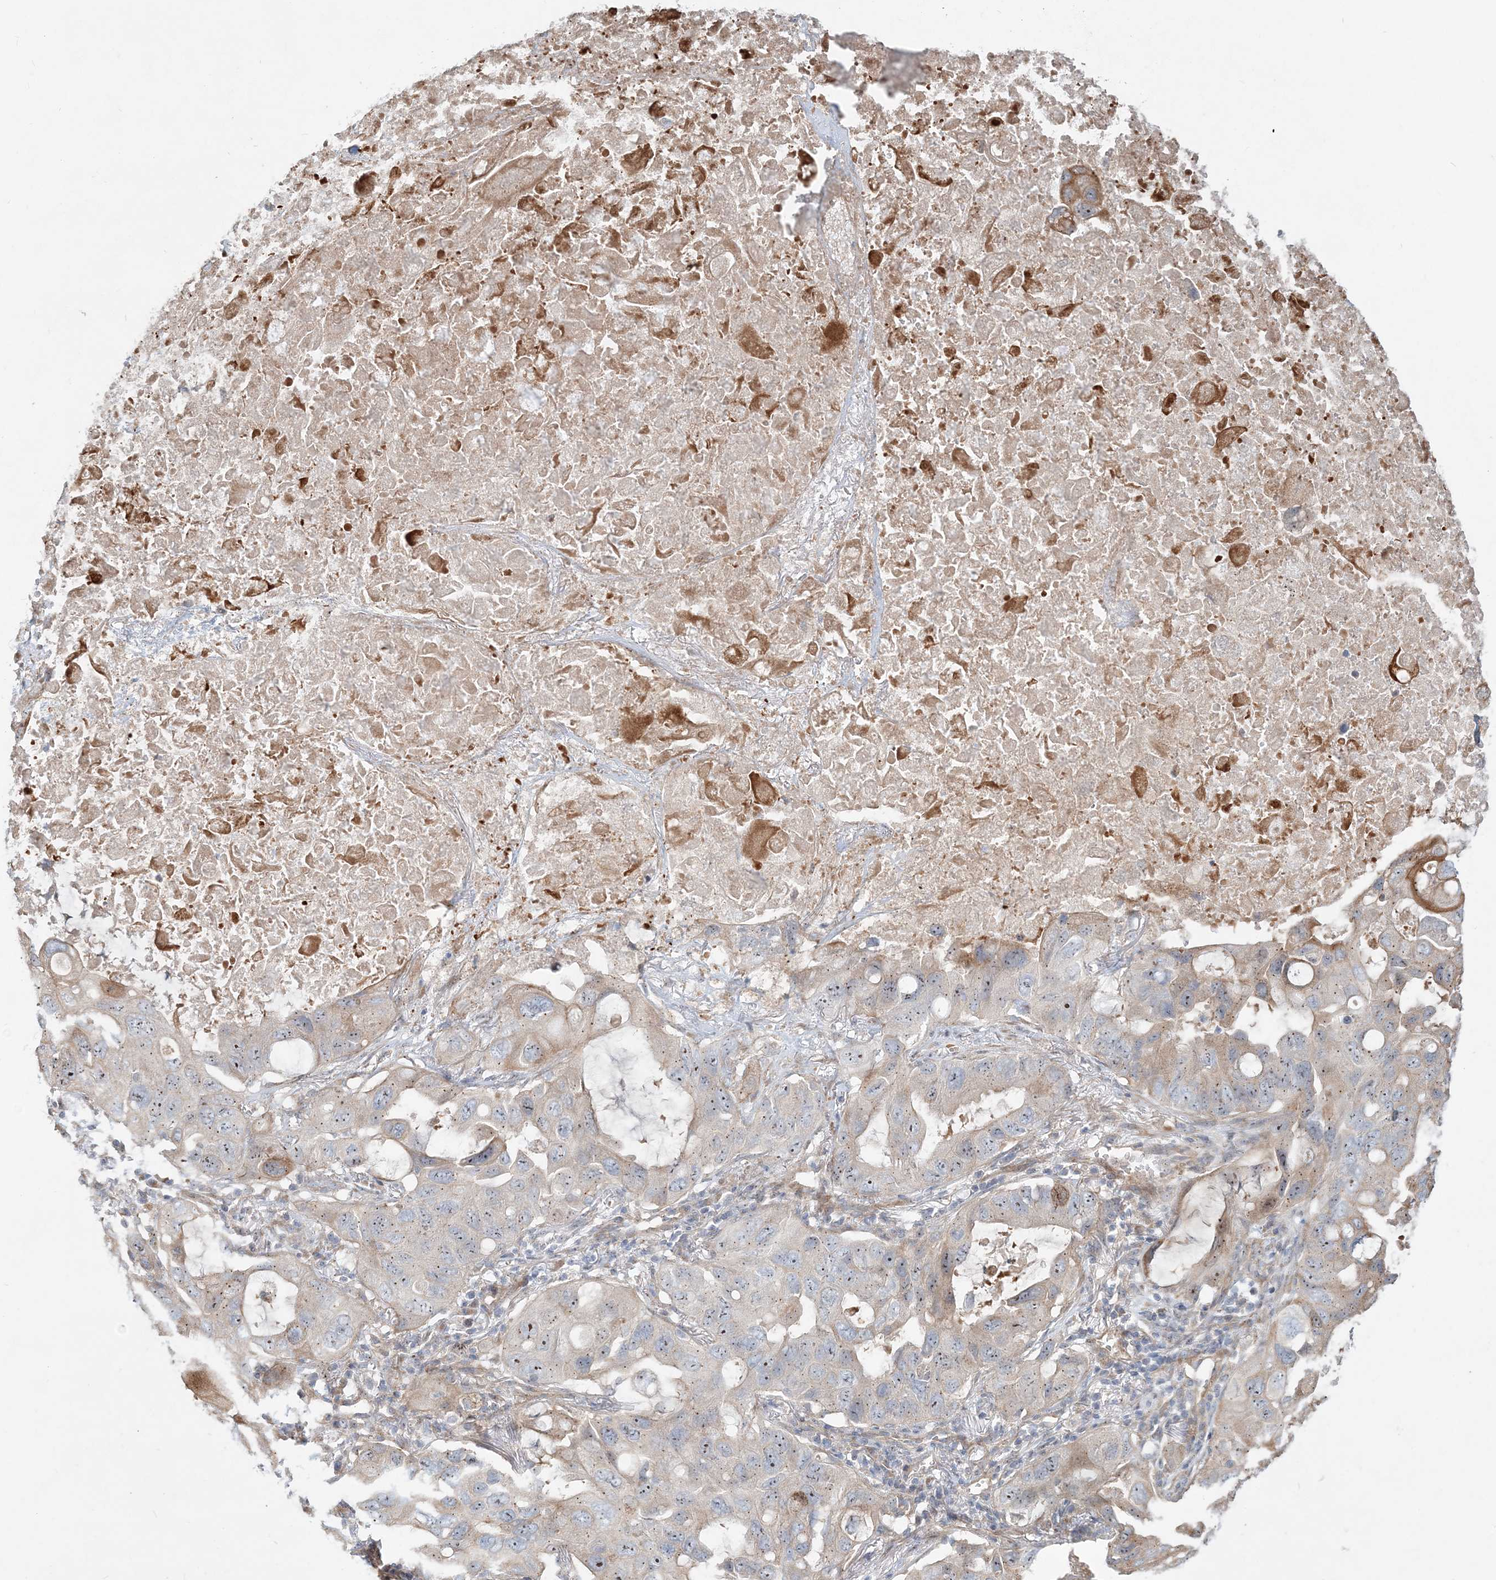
{"staining": {"intensity": "moderate", "quantity": "<25%", "location": "cytoplasmic/membranous,nuclear"}, "tissue": "lung cancer", "cell_type": "Tumor cells", "image_type": "cancer", "snomed": [{"axis": "morphology", "description": "Squamous cell carcinoma, NOS"}, {"axis": "topography", "description": "Lung"}], "caption": "Squamous cell carcinoma (lung) was stained to show a protein in brown. There is low levels of moderate cytoplasmic/membranous and nuclear expression in about <25% of tumor cells.", "gene": "CXXC5", "patient": {"sex": "female", "age": 73}}